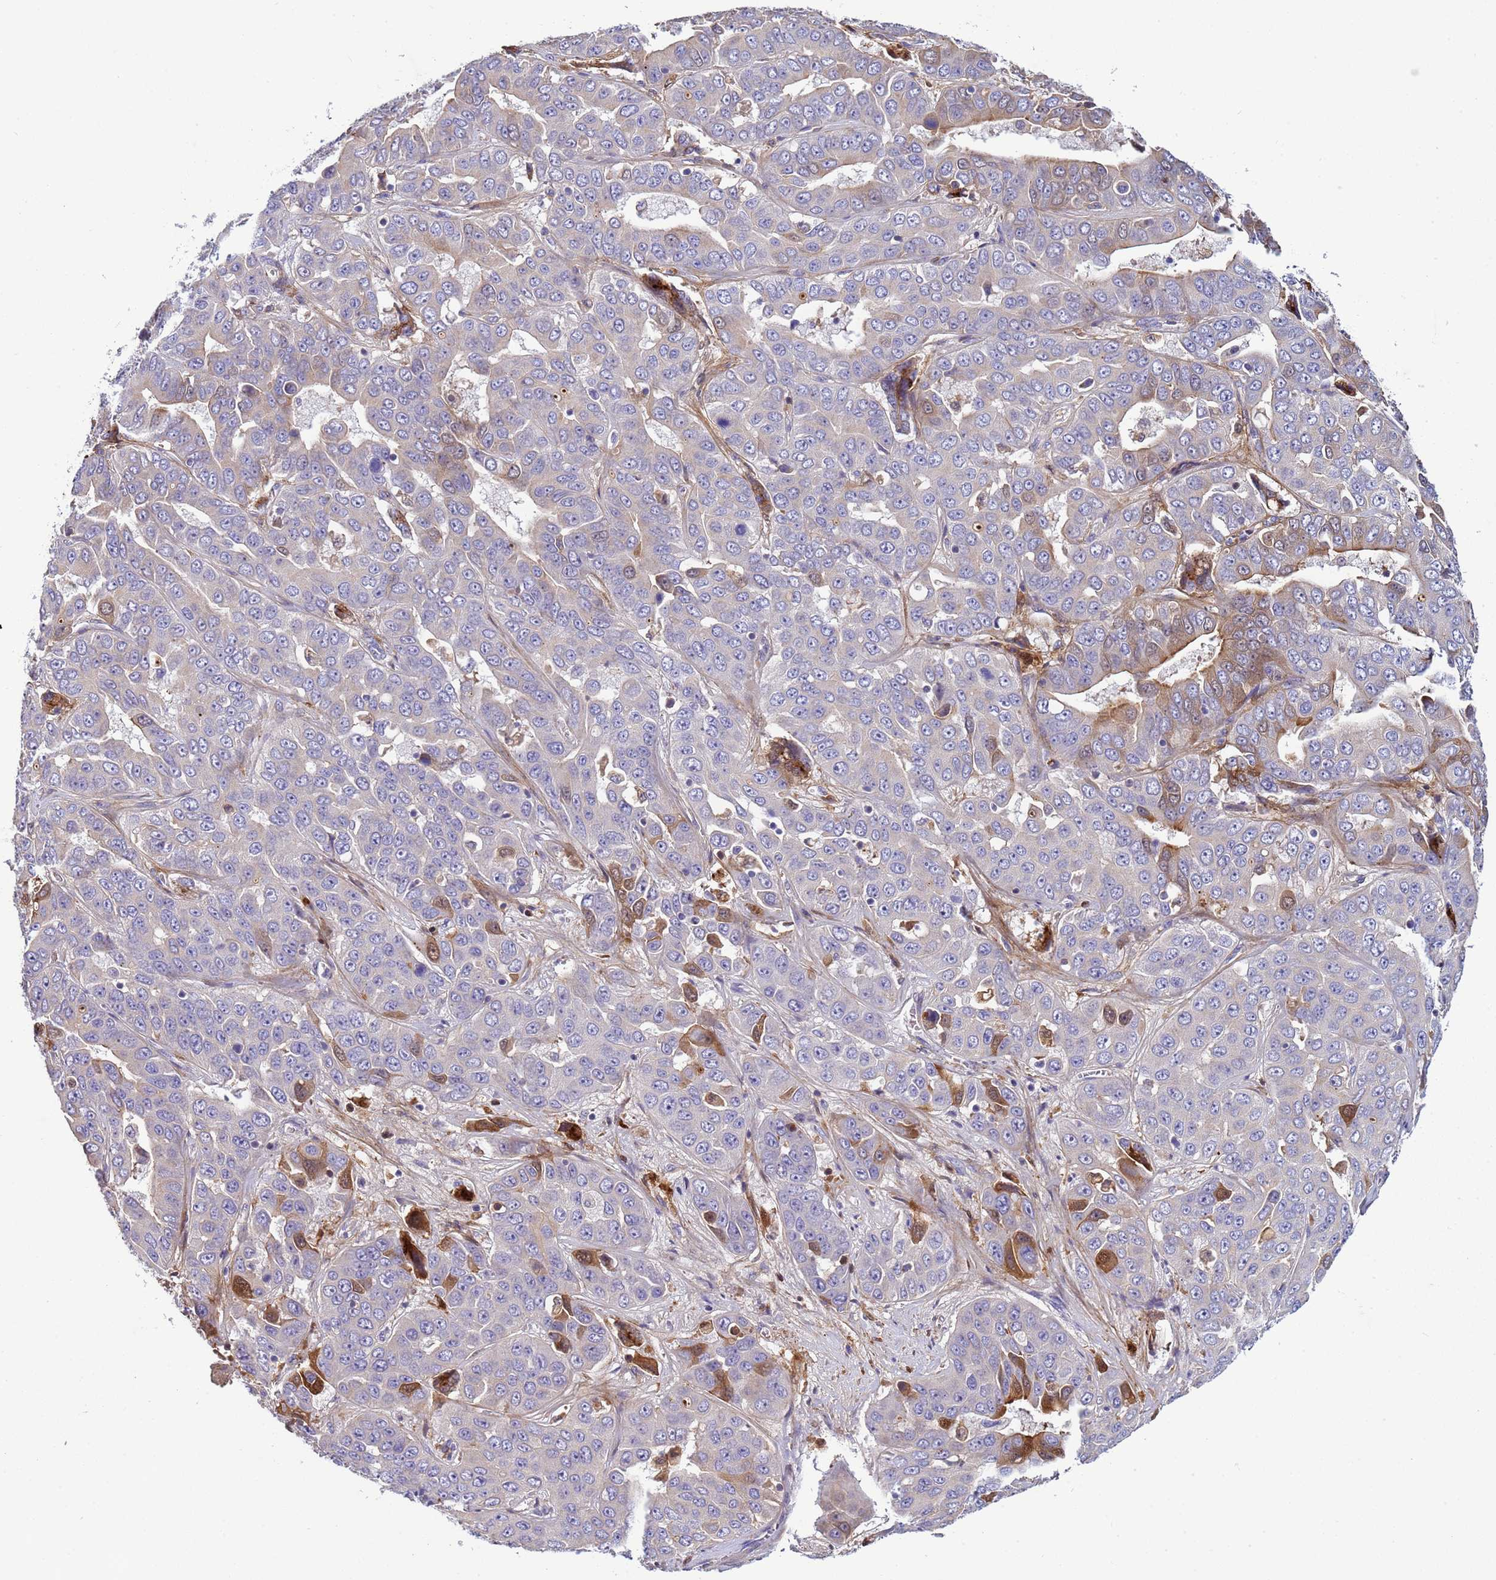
{"staining": {"intensity": "moderate", "quantity": "<25%", "location": "cytoplasmic/membranous"}, "tissue": "liver cancer", "cell_type": "Tumor cells", "image_type": "cancer", "snomed": [{"axis": "morphology", "description": "Cholangiocarcinoma"}, {"axis": "topography", "description": "Liver"}], "caption": "An image of liver cholangiocarcinoma stained for a protein demonstrates moderate cytoplasmic/membranous brown staining in tumor cells.", "gene": "TRIM51", "patient": {"sex": "female", "age": 52}}